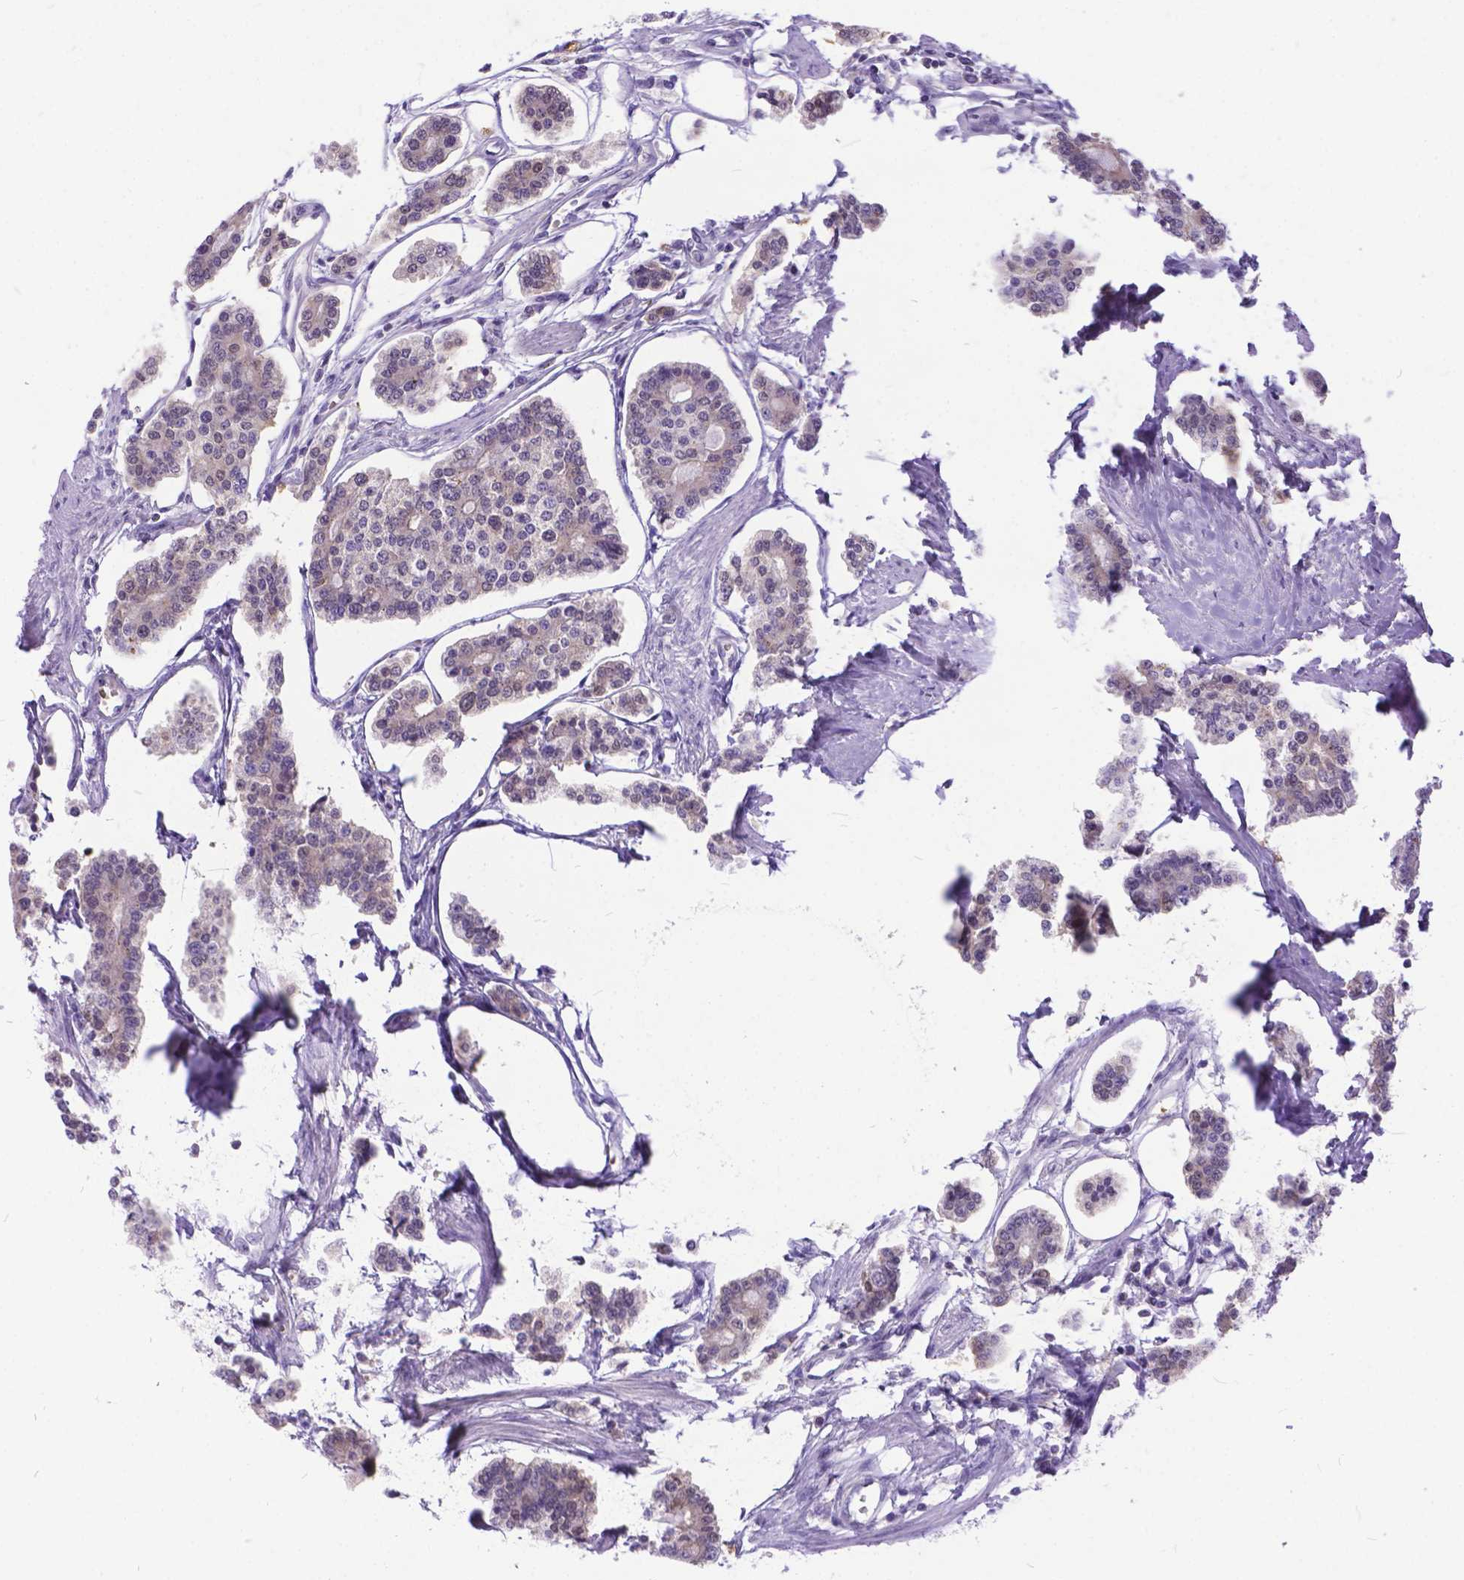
{"staining": {"intensity": "weak", "quantity": ">75%", "location": "cytoplasmic/membranous"}, "tissue": "carcinoid", "cell_type": "Tumor cells", "image_type": "cancer", "snomed": [{"axis": "morphology", "description": "Carcinoid, malignant, NOS"}, {"axis": "topography", "description": "Small intestine"}], "caption": "This is a micrograph of immunohistochemistry staining of carcinoid (malignant), which shows weak staining in the cytoplasmic/membranous of tumor cells.", "gene": "TMEM169", "patient": {"sex": "female", "age": 65}}